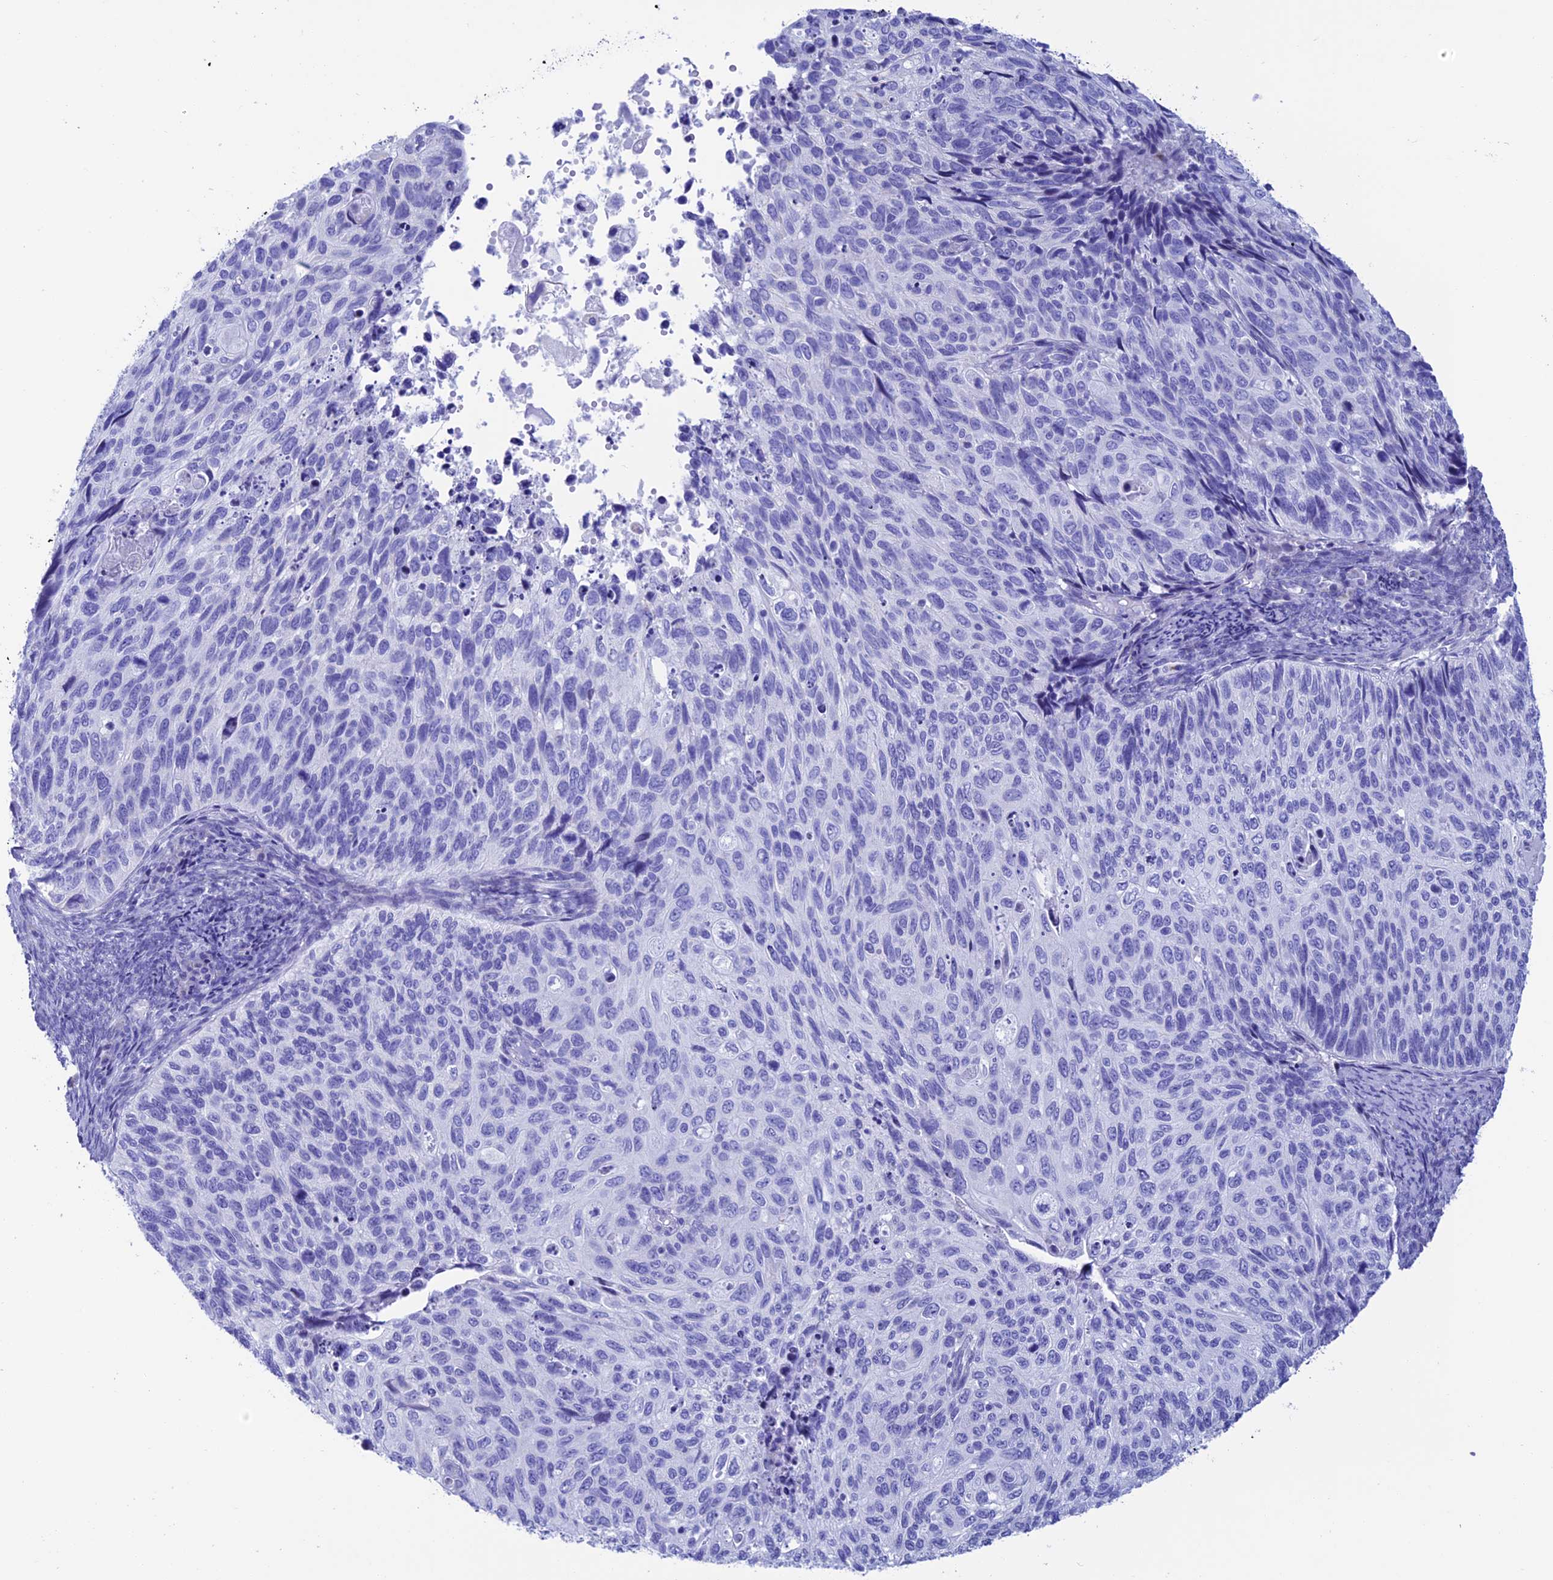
{"staining": {"intensity": "negative", "quantity": "none", "location": "none"}, "tissue": "cervical cancer", "cell_type": "Tumor cells", "image_type": "cancer", "snomed": [{"axis": "morphology", "description": "Squamous cell carcinoma, NOS"}, {"axis": "topography", "description": "Cervix"}], "caption": "Tumor cells are negative for protein expression in human cervical squamous cell carcinoma.", "gene": "NXPE4", "patient": {"sex": "female", "age": 70}}